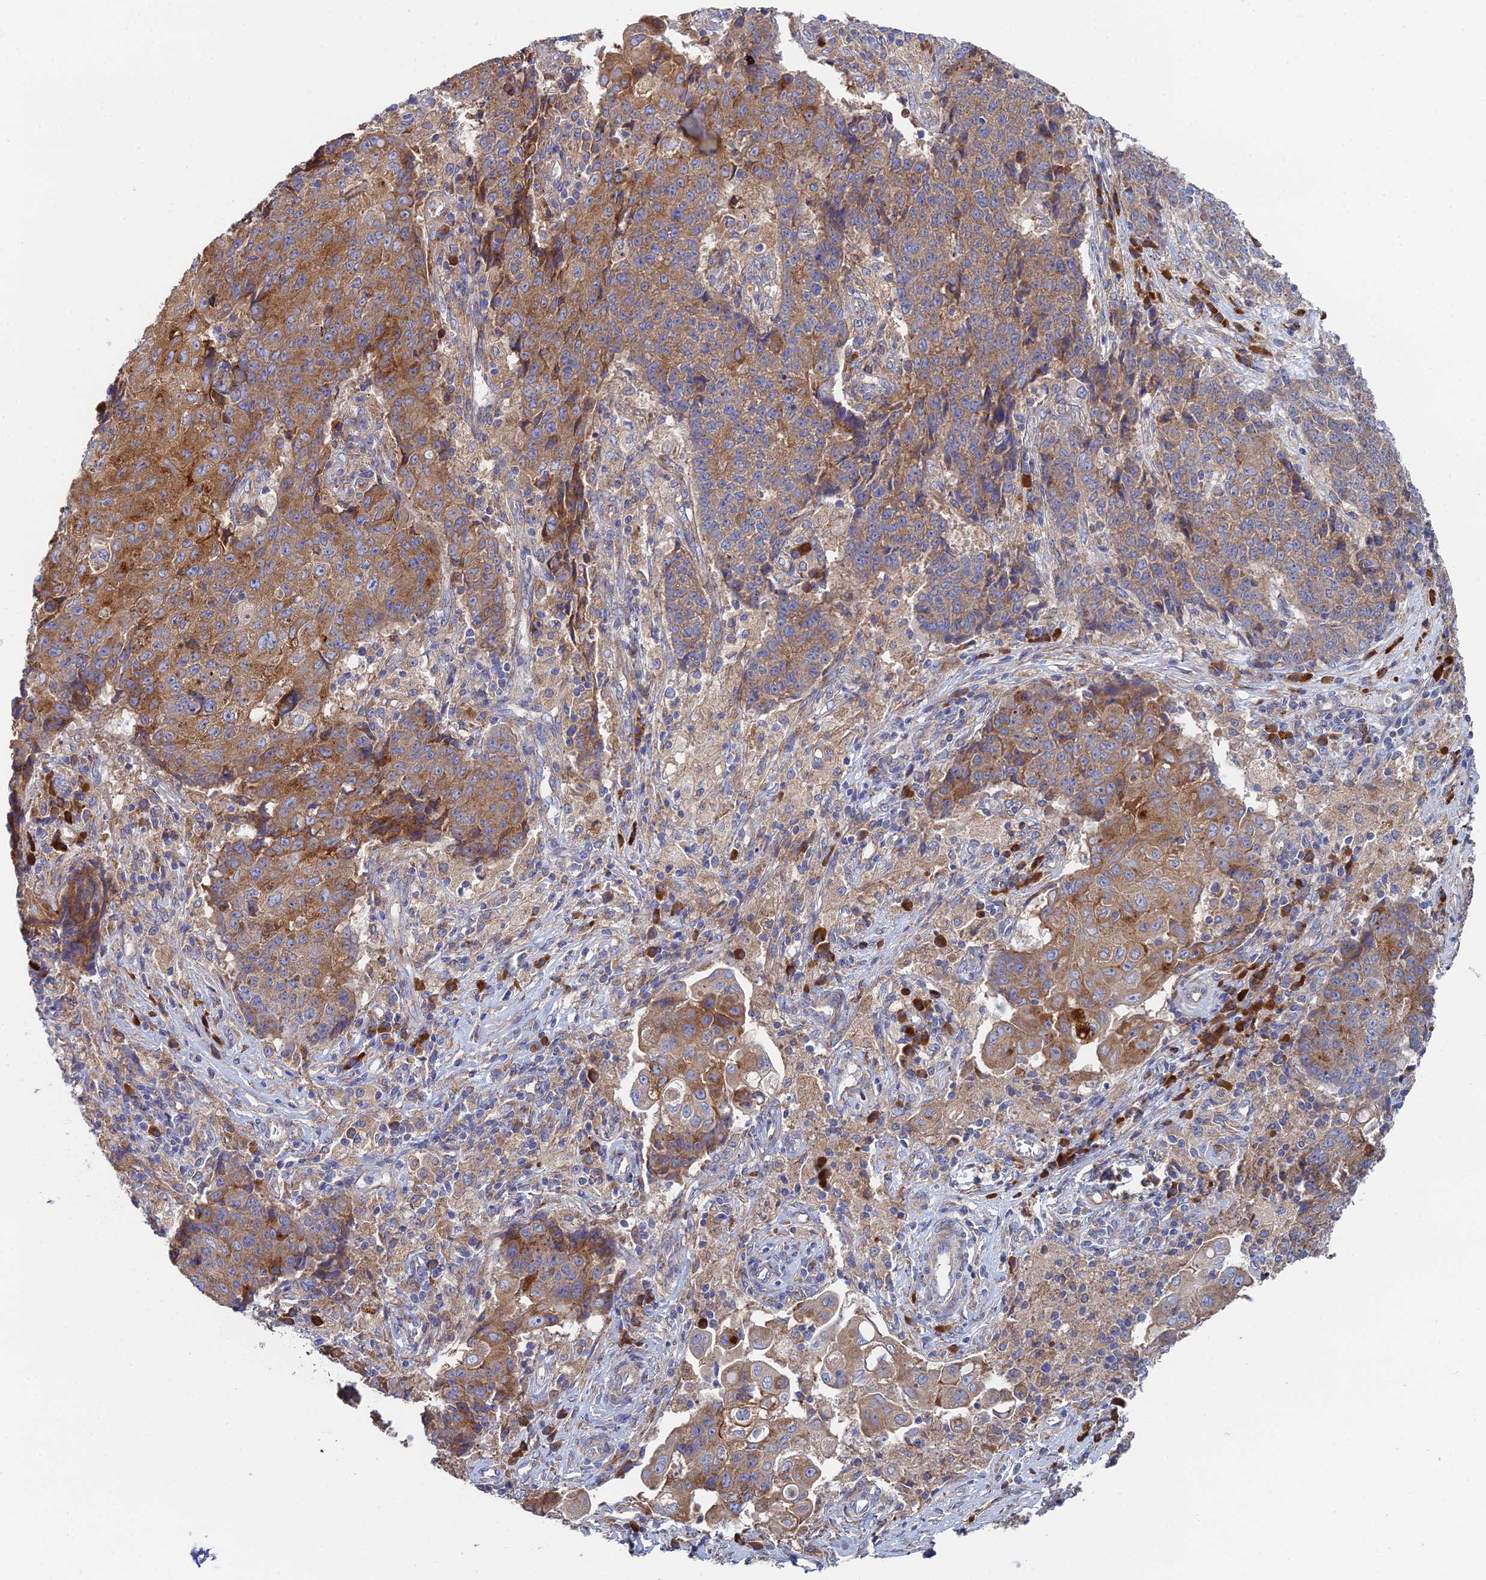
{"staining": {"intensity": "moderate", "quantity": ">75%", "location": "cytoplasmic/membranous"}, "tissue": "ovarian cancer", "cell_type": "Tumor cells", "image_type": "cancer", "snomed": [{"axis": "morphology", "description": "Carcinoma, endometroid"}, {"axis": "topography", "description": "Ovary"}], "caption": "The histopathology image displays immunohistochemical staining of ovarian cancer (endometroid carcinoma). There is moderate cytoplasmic/membranous positivity is appreciated in about >75% of tumor cells.", "gene": "CLCN3", "patient": {"sex": "female", "age": 42}}